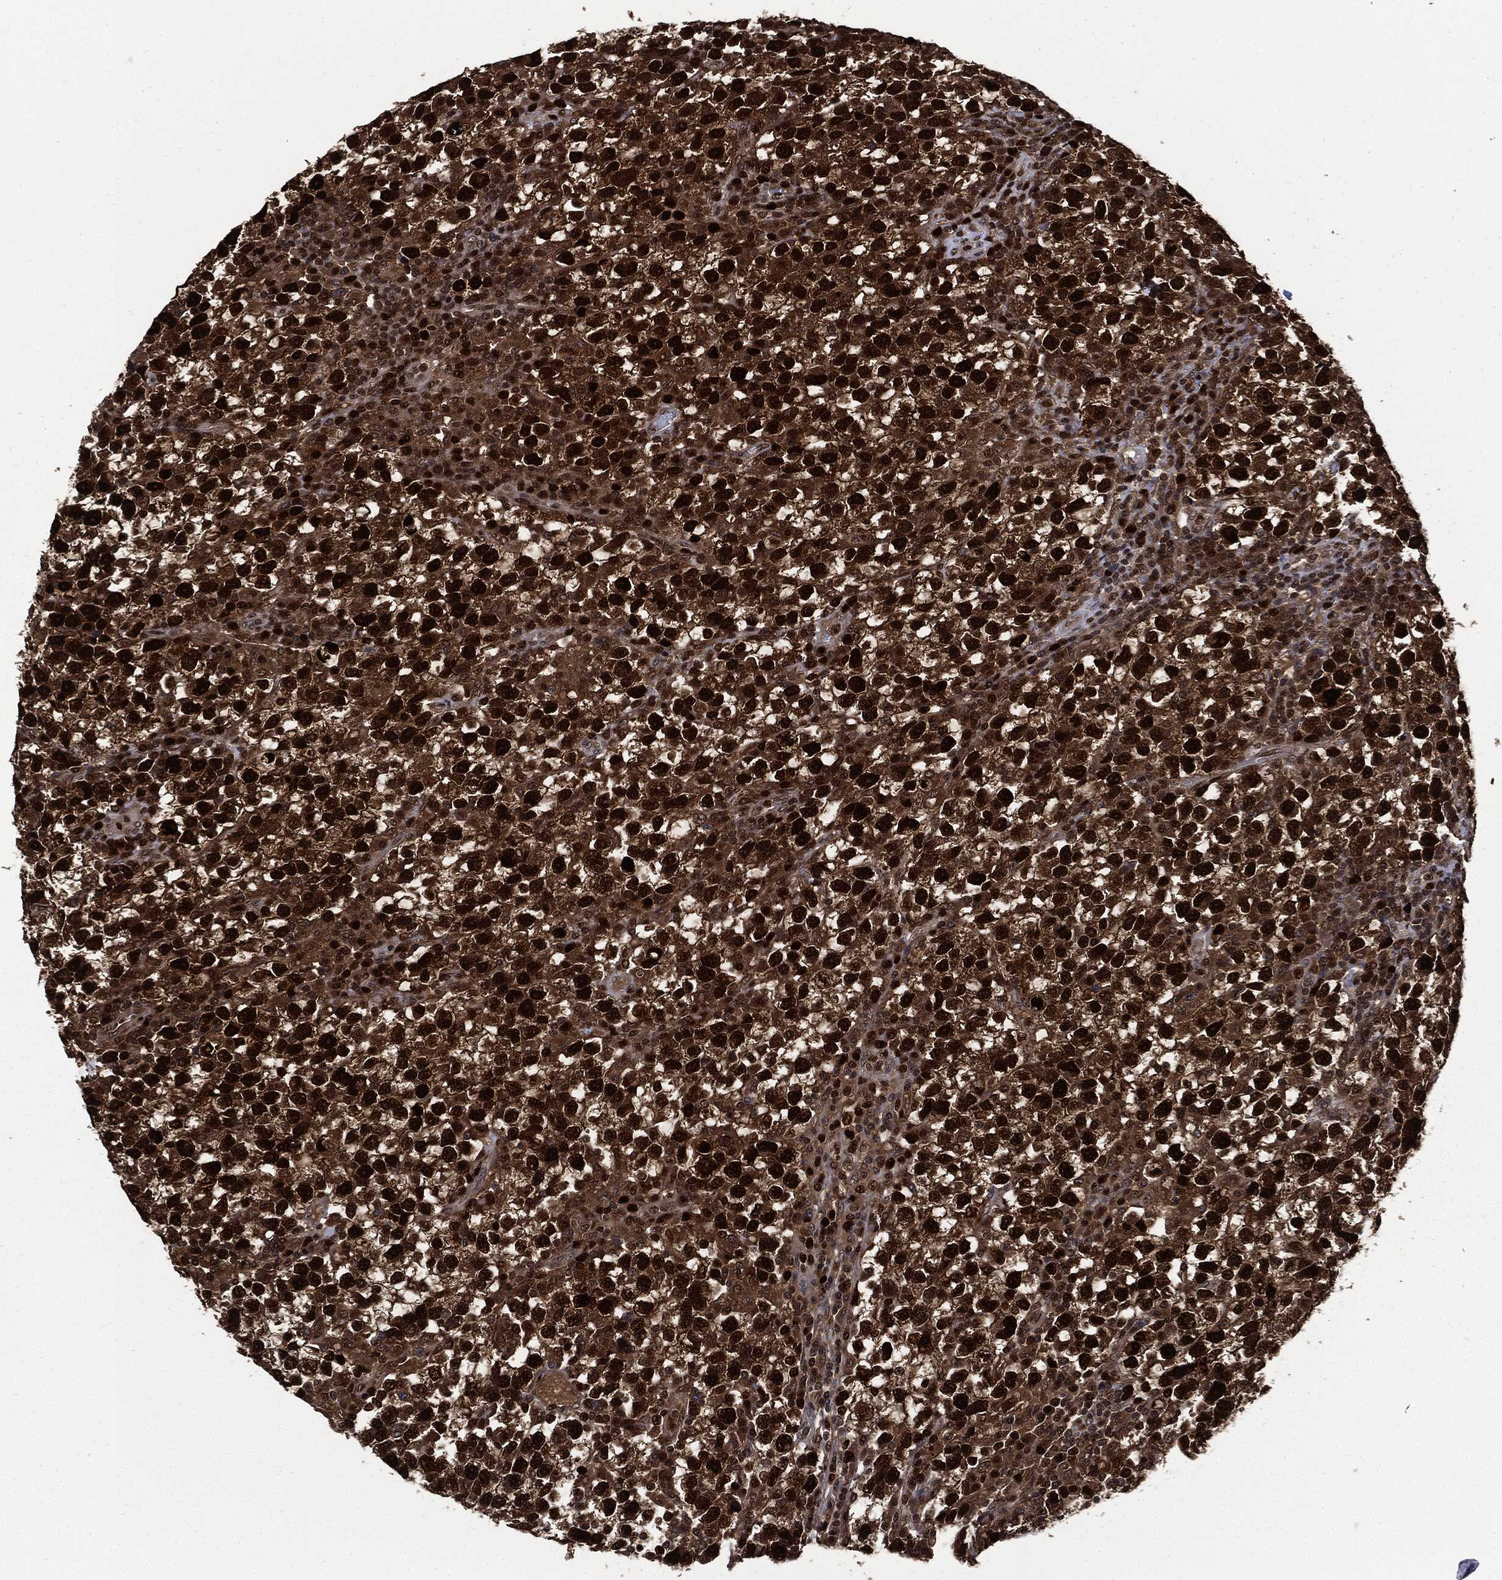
{"staining": {"intensity": "strong", "quantity": ">75%", "location": "cytoplasmic/membranous,nuclear"}, "tissue": "testis cancer", "cell_type": "Tumor cells", "image_type": "cancer", "snomed": [{"axis": "morphology", "description": "Seminoma, NOS"}, {"axis": "topography", "description": "Testis"}], "caption": "Testis seminoma stained with a brown dye shows strong cytoplasmic/membranous and nuclear positive positivity in approximately >75% of tumor cells.", "gene": "PCNA", "patient": {"sex": "male", "age": 47}}